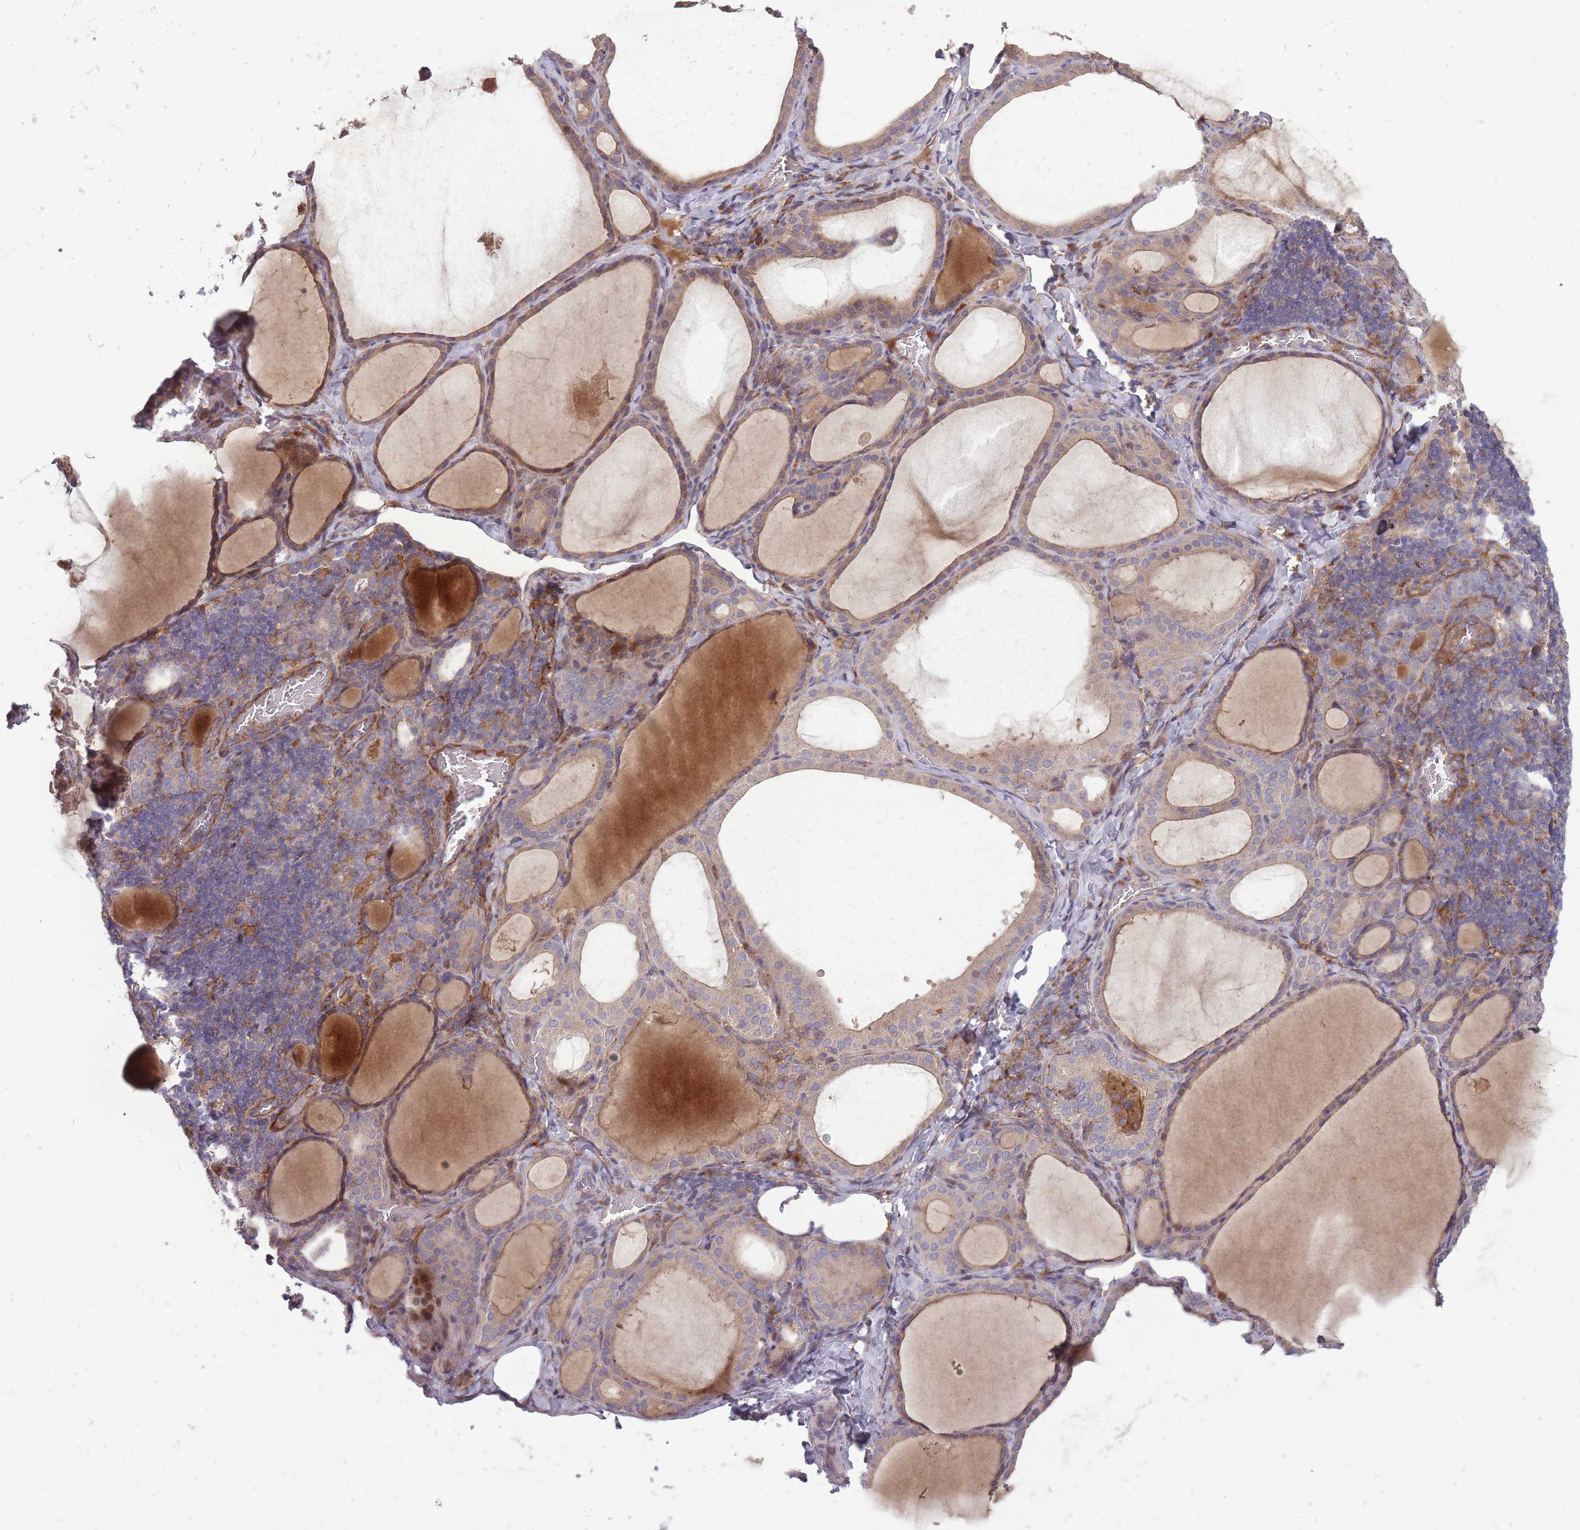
{"staining": {"intensity": "weak", "quantity": "25%-75%", "location": "cytoplasmic/membranous"}, "tissue": "thyroid gland", "cell_type": "Glandular cells", "image_type": "normal", "snomed": [{"axis": "morphology", "description": "Normal tissue, NOS"}, {"axis": "topography", "description": "Thyroid gland"}], "caption": "Thyroid gland stained with DAB IHC displays low levels of weak cytoplasmic/membranous positivity in about 25%-75% of glandular cells. The staining was performed using DAB to visualize the protein expression in brown, while the nuclei were stained in blue with hematoxylin (Magnification: 20x).", "gene": "OR2V1", "patient": {"sex": "female", "age": 39}}